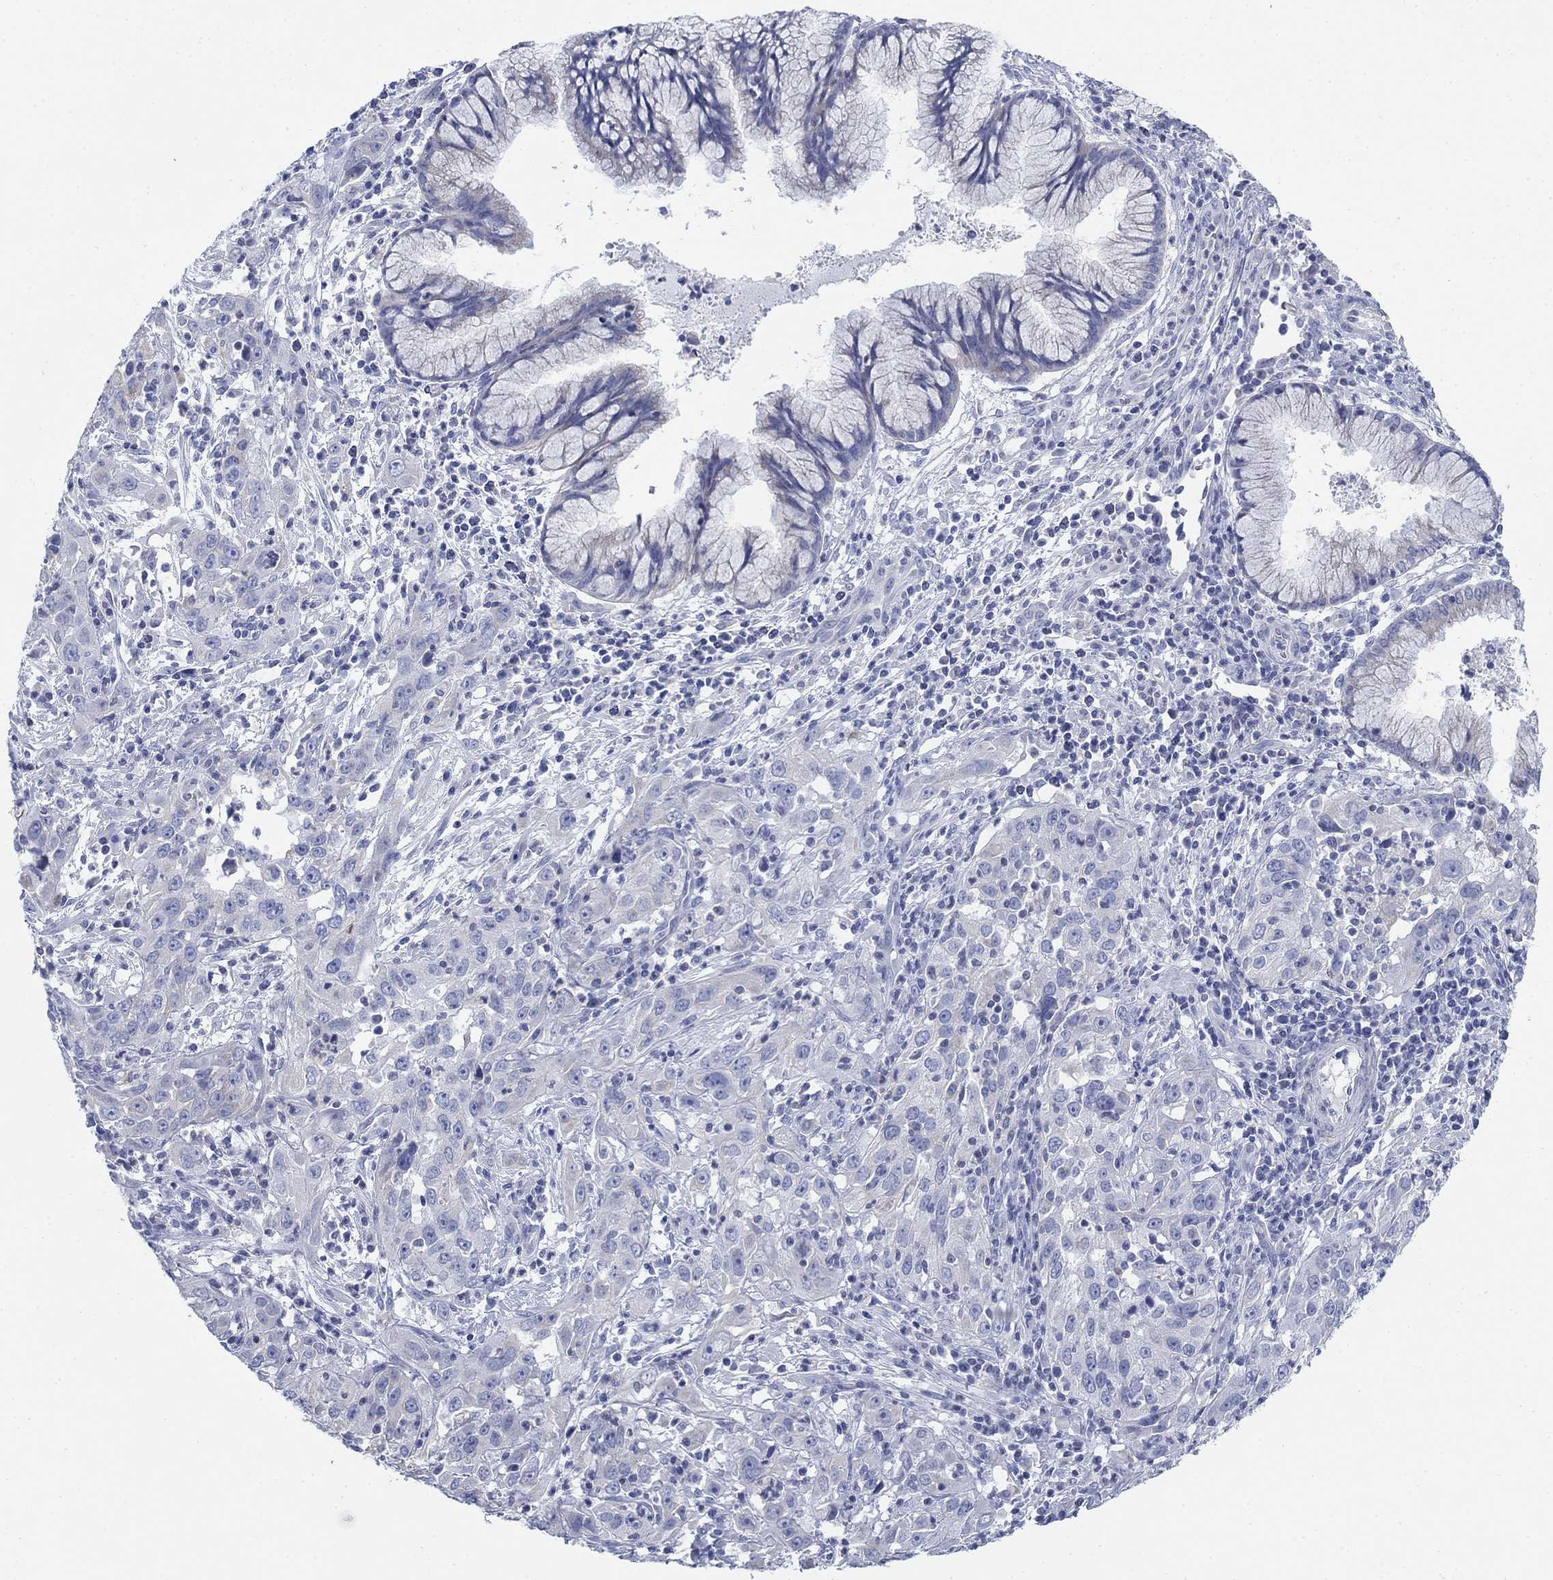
{"staining": {"intensity": "negative", "quantity": "none", "location": "none"}, "tissue": "cervical cancer", "cell_type": "Tumor cells", "image_type": "cancer", "snomed": [{"axis": "morphology", "description": "Squamous cell carcinoma, NOS"}, {"axis": "topography", "description": "Cervix"}], "caption": "Tumor cells are negative for protein expression in human squamous cell carcinoma (cervical).", "gene": "SCCPDH", "patient": {"sex": "female", "age": 32}}